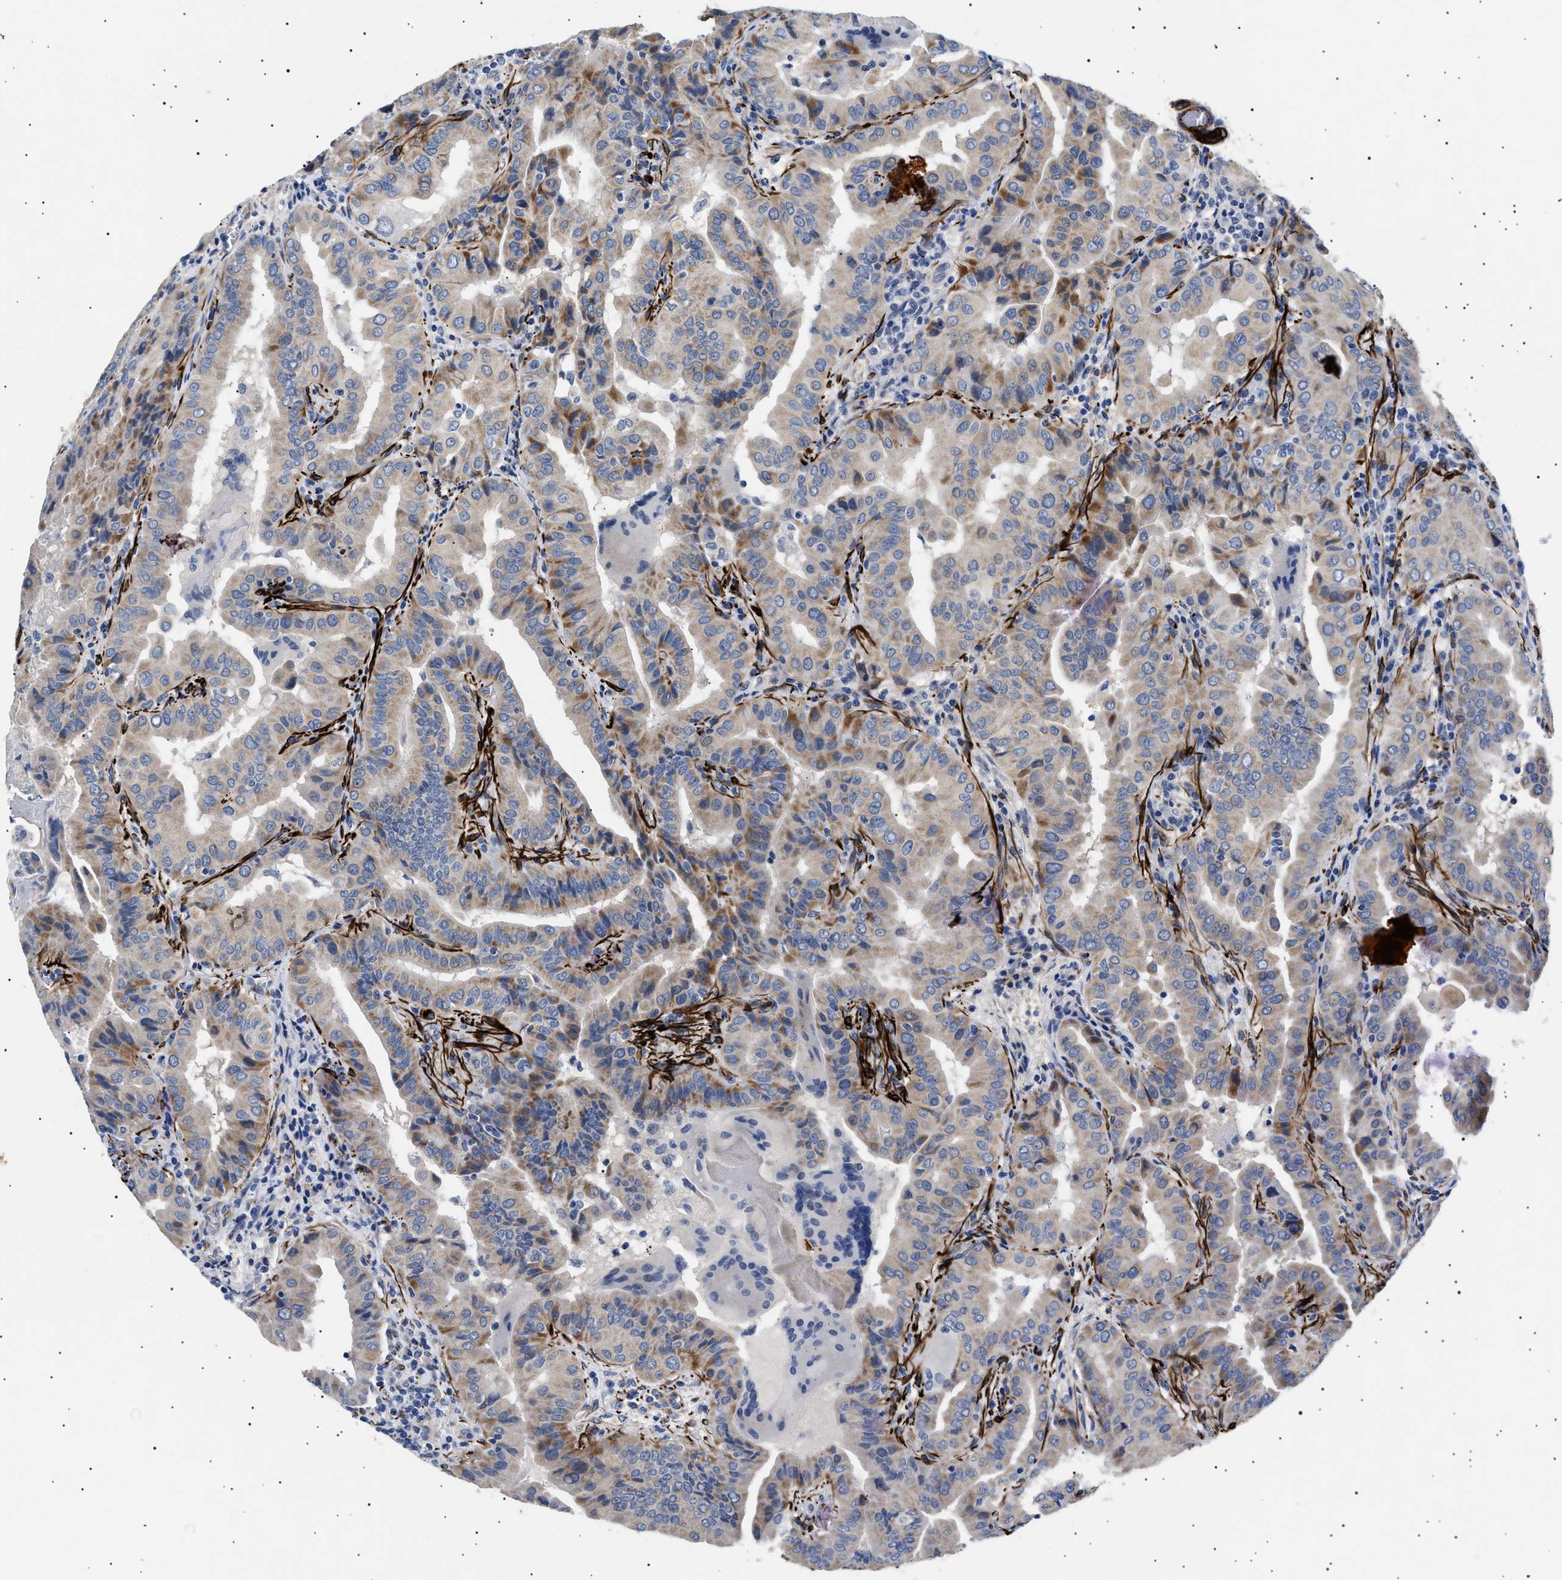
{"staining": {"intensity": "weak", "quantity": "25%-75%", "location": "cytoplasmic/membranous"}, "tissue": "thyroid cancer", "cell_type": "Tumor cells", "image_type": "cancer", "snomed": [{"axis": "morphology", "description": "Papillary adenocarcinoma, NOS"}, {"axis": "topography", "description": "Thyroid gland"}], "caption": "Immunohistochemical staining of human papillary adenocarcinoma (thyroid) shows low levels of weak cytoplasmic/membranous protein expression in approximately 25%-75% of tumor cells. (DAB IHC with brightfield microscopy, high magnification).", "gene": "OLFML2A", "patient": {"sex": "male", "age": 33}}